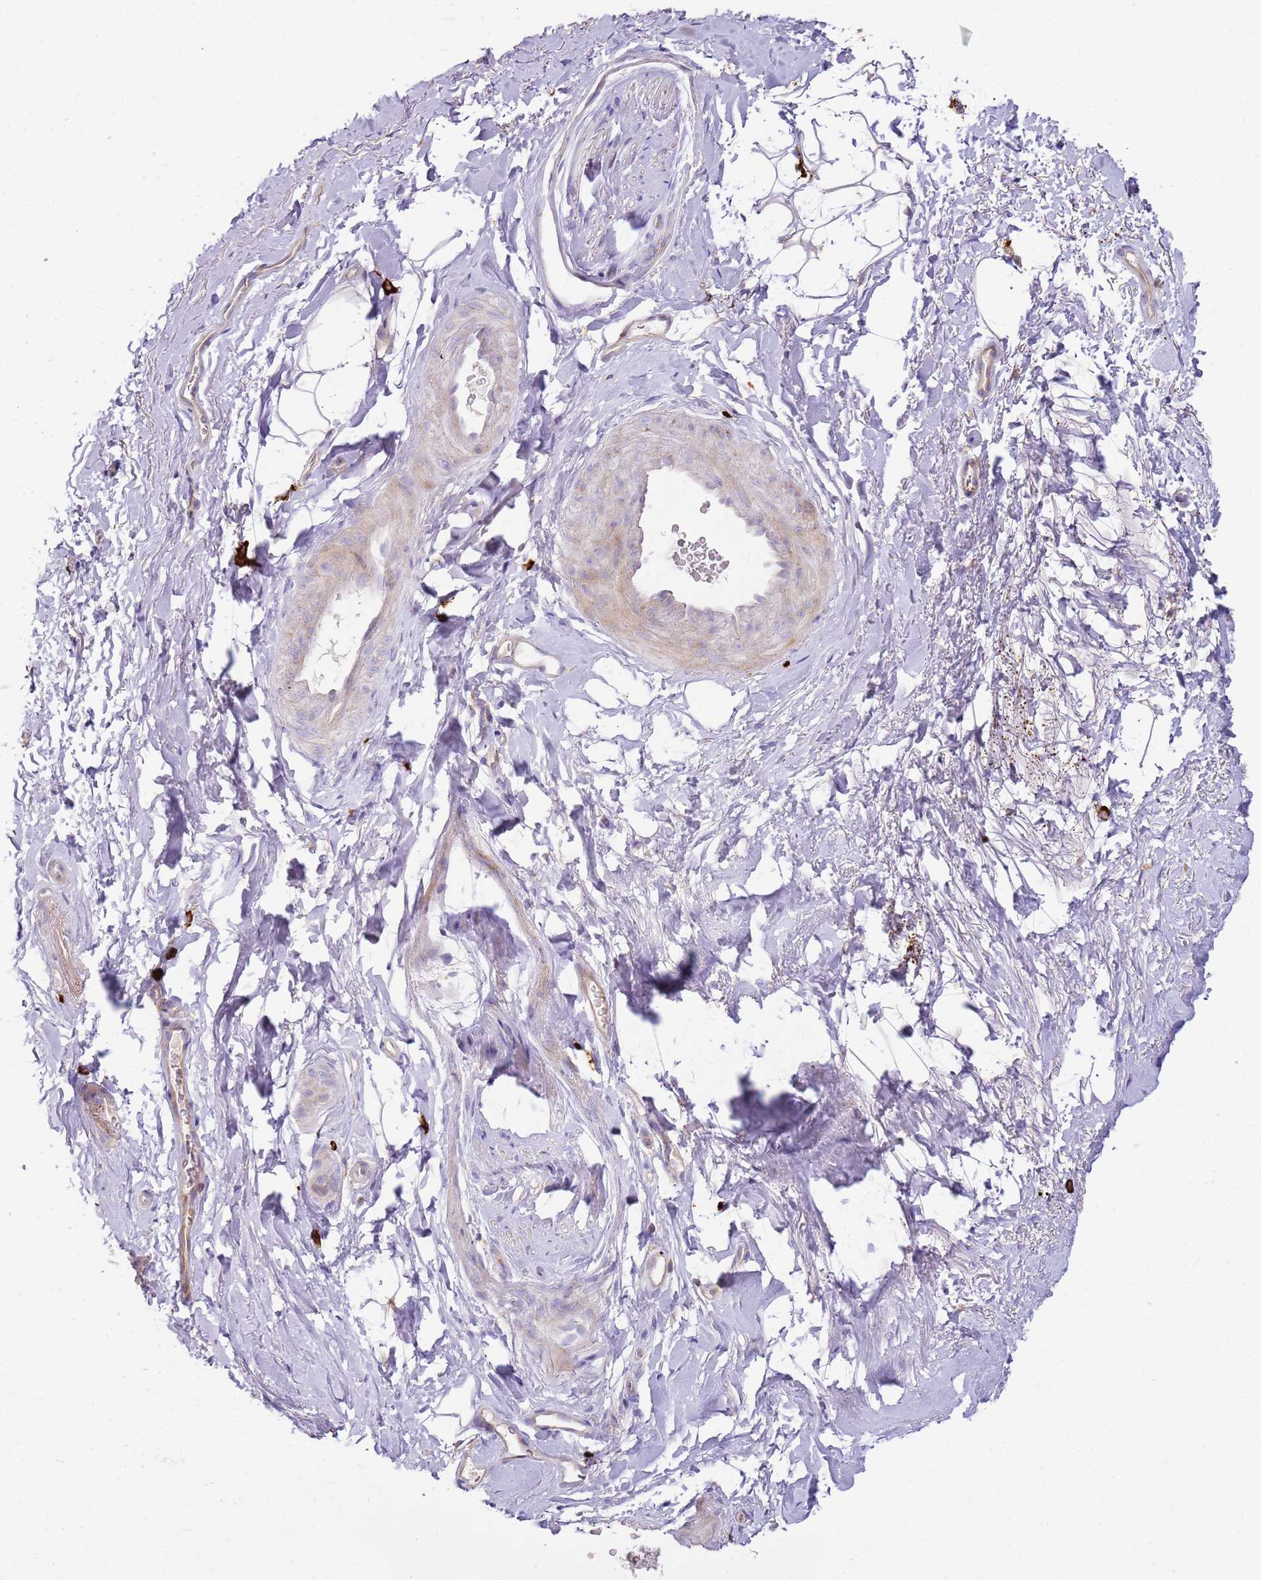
{"staining": {"intensity": "weak", "quantity": "<25%", "location": "cytoplasmic/membranous"}, "tissue": "smooth muscle", "cell_type": "Smooth muscle cells", "image_type": "normal", "snomed": [{"axis": "morphology", "description": "Normal tissue, NOS"}, {"axis": "topography", "description": "Smooth muscle"}, {"axis": "topography", "description": "Peripheral nerve tissue"}], "caption": "DAB (3,3'-diaminobenzidine) immunohistochemical staining of benign smooth muscle demonstrates no significant expression in smooth muscle cells. (DAB (3,3'-diaminobenzidine) immunohistochemistry (IHC) with hematoxylin counter stain).", "gene": "FPR1", "patient": {"sex": "male", "age": 69}}